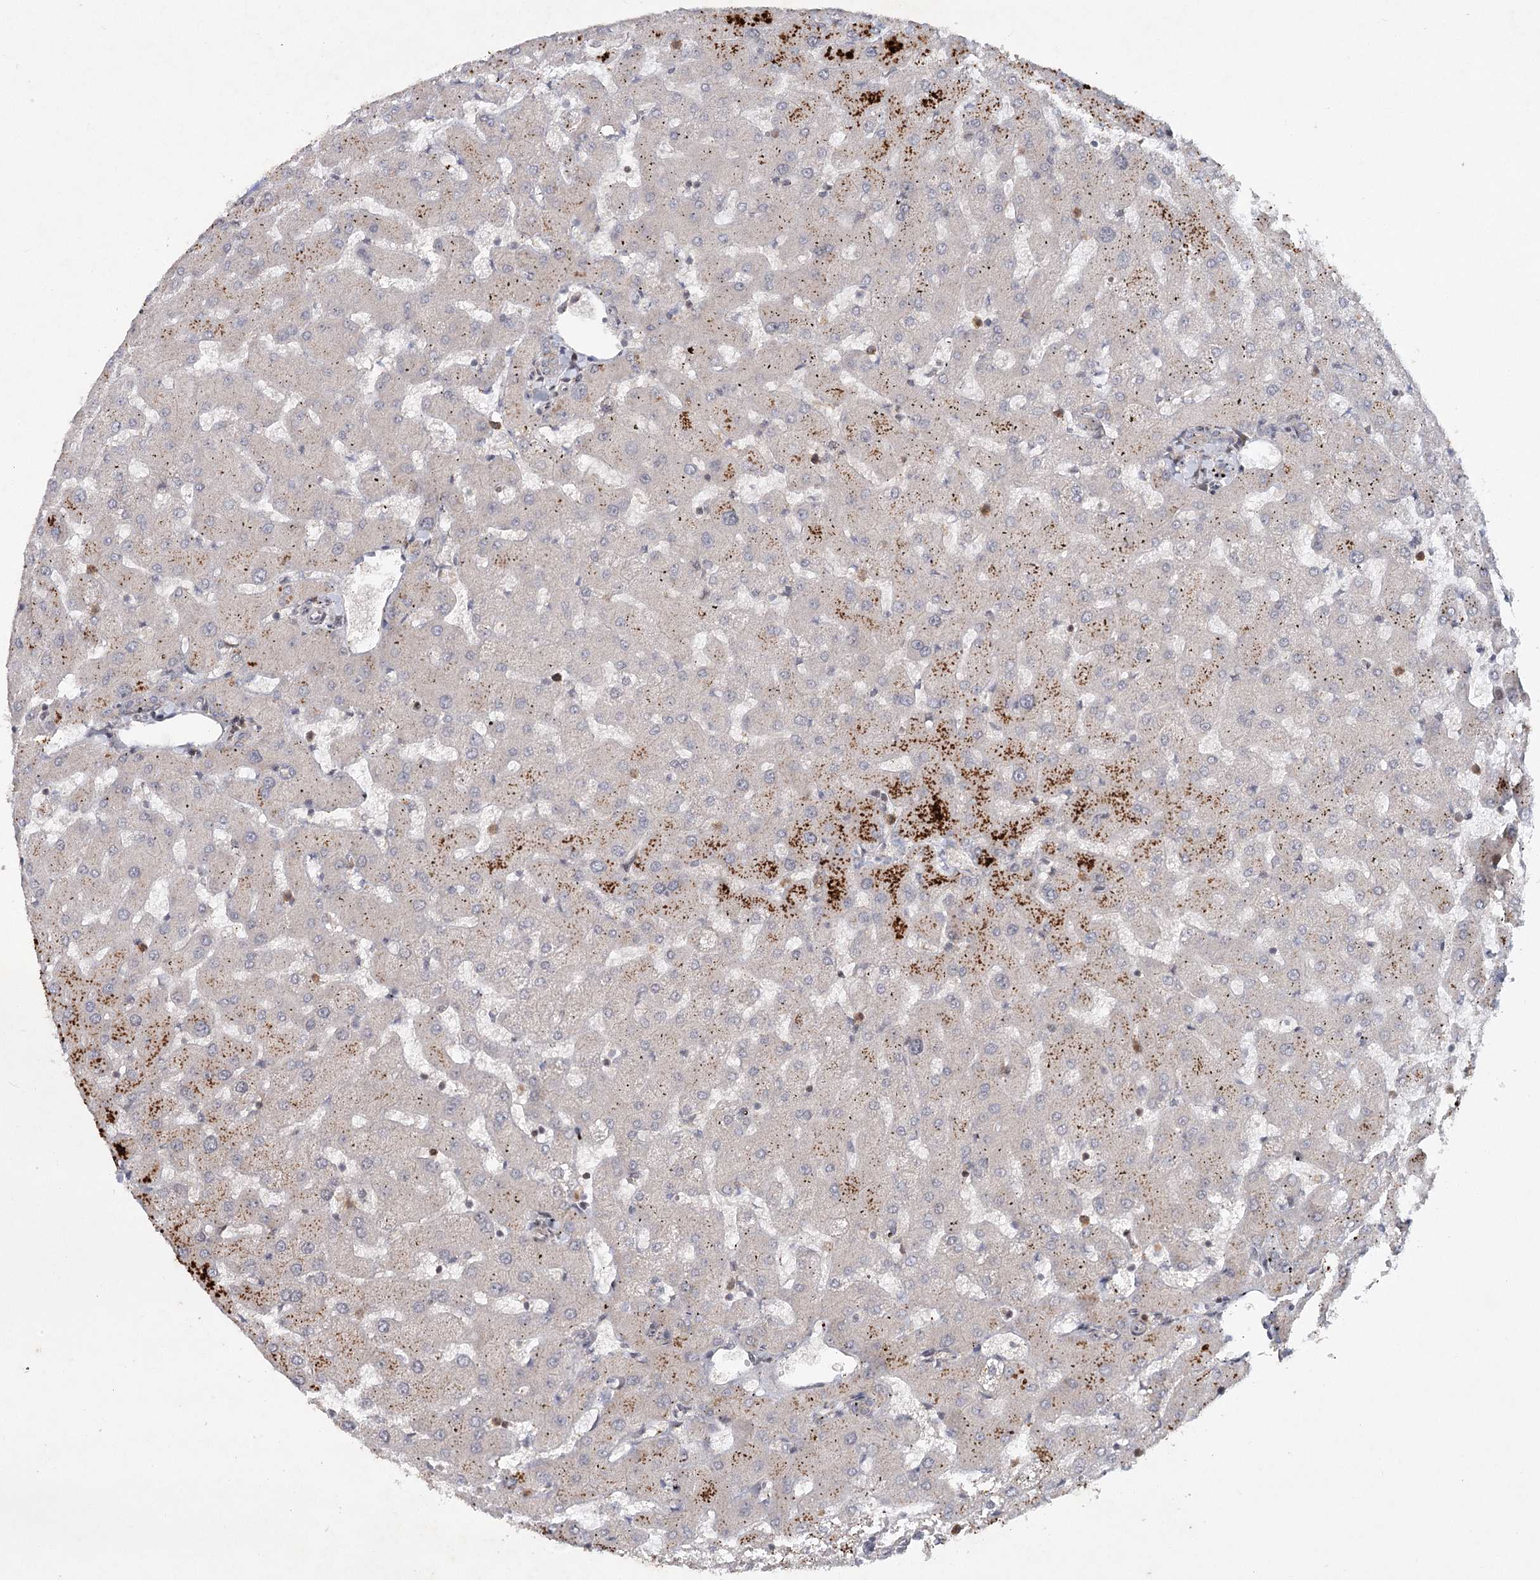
{"staining": {"intensity": "weak", "quantity": "<25%", "location": "cytoplasmic/membranous"}, "tissue": "liver", "cell_type": "Cholangiocytes", "image_type": "normal", "snomed": [{"axis": "morphology", "description": "Normal tissue, NOS"}, {"axis": "topography", "description": "Liver"}], "caption": "High power microscopy micrograph of an immunohistochemistry photomicrograph of benign liver, revealing no significant positivity in cholangiocytes.", "gene": "MAP3K13", "patient": {"sex": "female", "age": 63}}